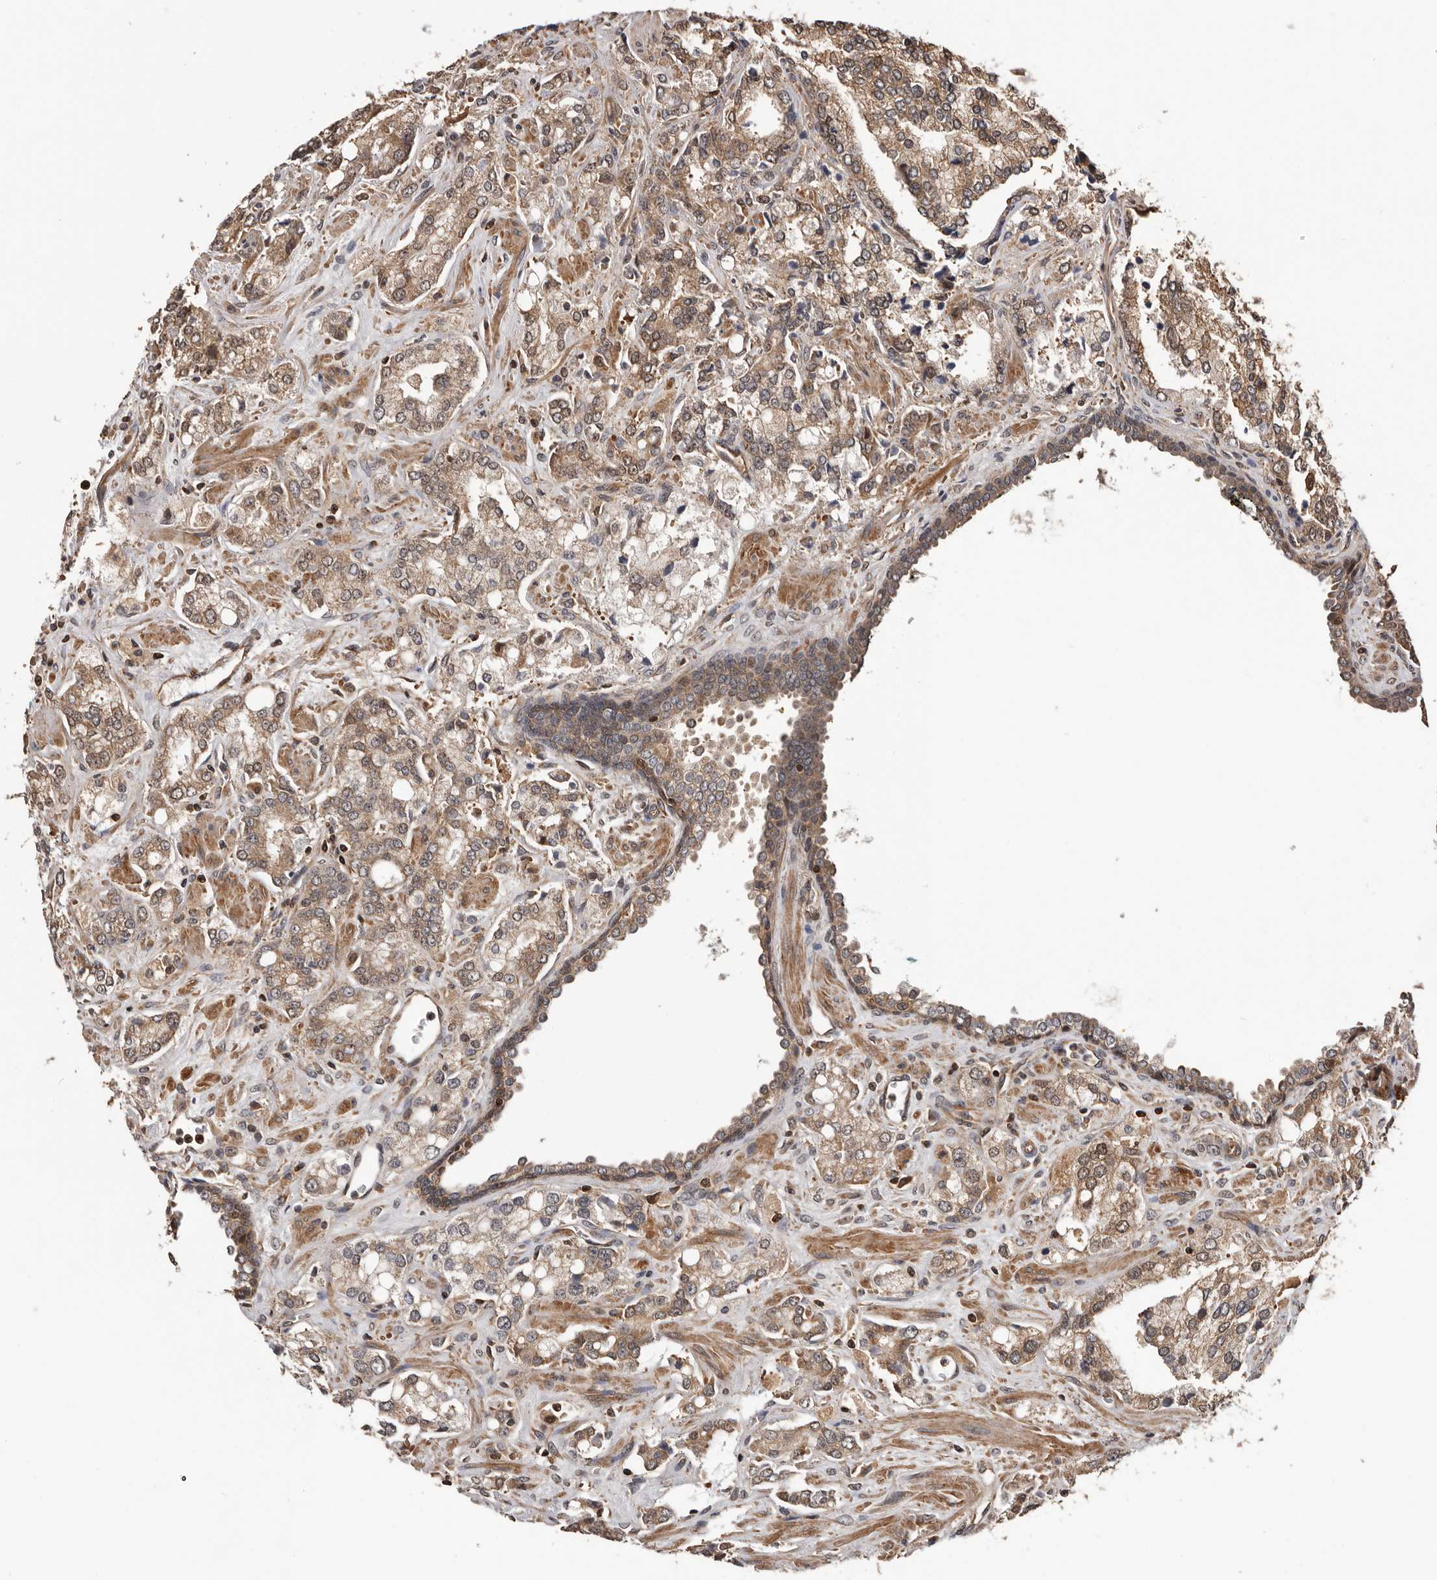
{"staining": {"intensity": "weak", "quantity": ">75%", "location": "cytoplasmic/membranous"}, "tissue": "prostate cancer", "cell_type": "Tumor cells", "image_type": "cancer", "snomed": [{"axis": "morphology", "description": "Adenocarcinoma, High grade"}, {"axis": "topography", "description": "Prostate"}], "caption": "IHC of prostate cancer shows low levels of weak cytoplasmic/membranous expression in approximately >75% of tumor cells. The staining was performed using DAB to visualize the protein expression in brown, while the nuclei were stained in blue with hematoxylin (Magnification: 20x).", "gene": "ADAMTS2", "patient": {"sex": "male", "age": 67}}